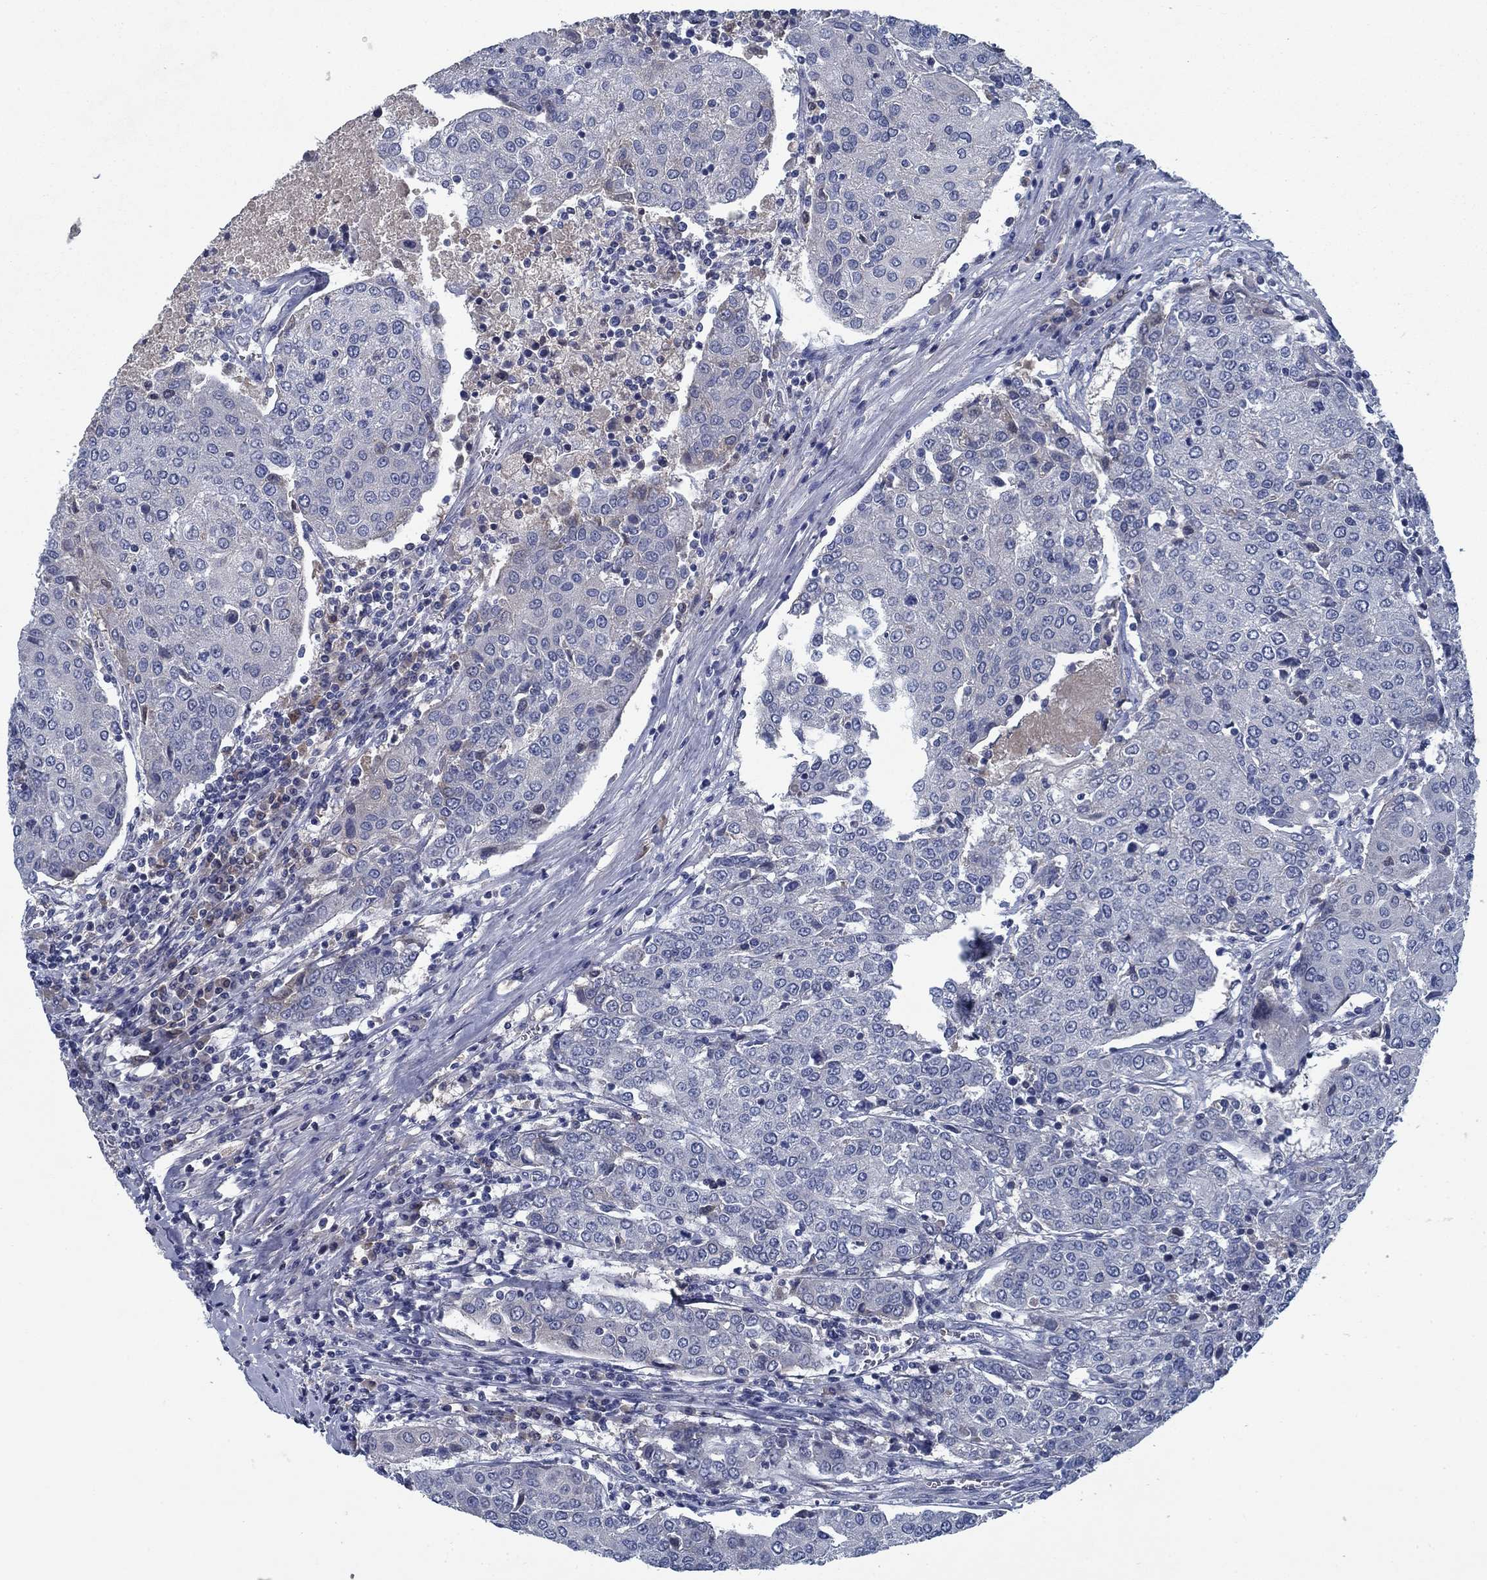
{"staining": {"intensity": "negative", "quantity": "none", "location": "none"}, "tissue": "urothelial cancer", "cell_type": "Tumor cells", "image_type": "cancer", "snomed": [{"axis": "morphology", "description": "Urothelial carcinoma, High grade"}, {"axis": "topography", "description": "Urinary bladder"}], "caption": "This is a micrograph of immunohistochemistry staining of high-grade urothelial carcinoma, which shows no expression in tumor cells. The staining was performed using DAB (3,3'-diaminobenzidine) to visualize the protein expression in brown, while the nuclei were stained in blue with hematoxylin (Magnification: 20x).", "gene": "PNMA8A", "patient": {"sex": "female", "age": 85}}